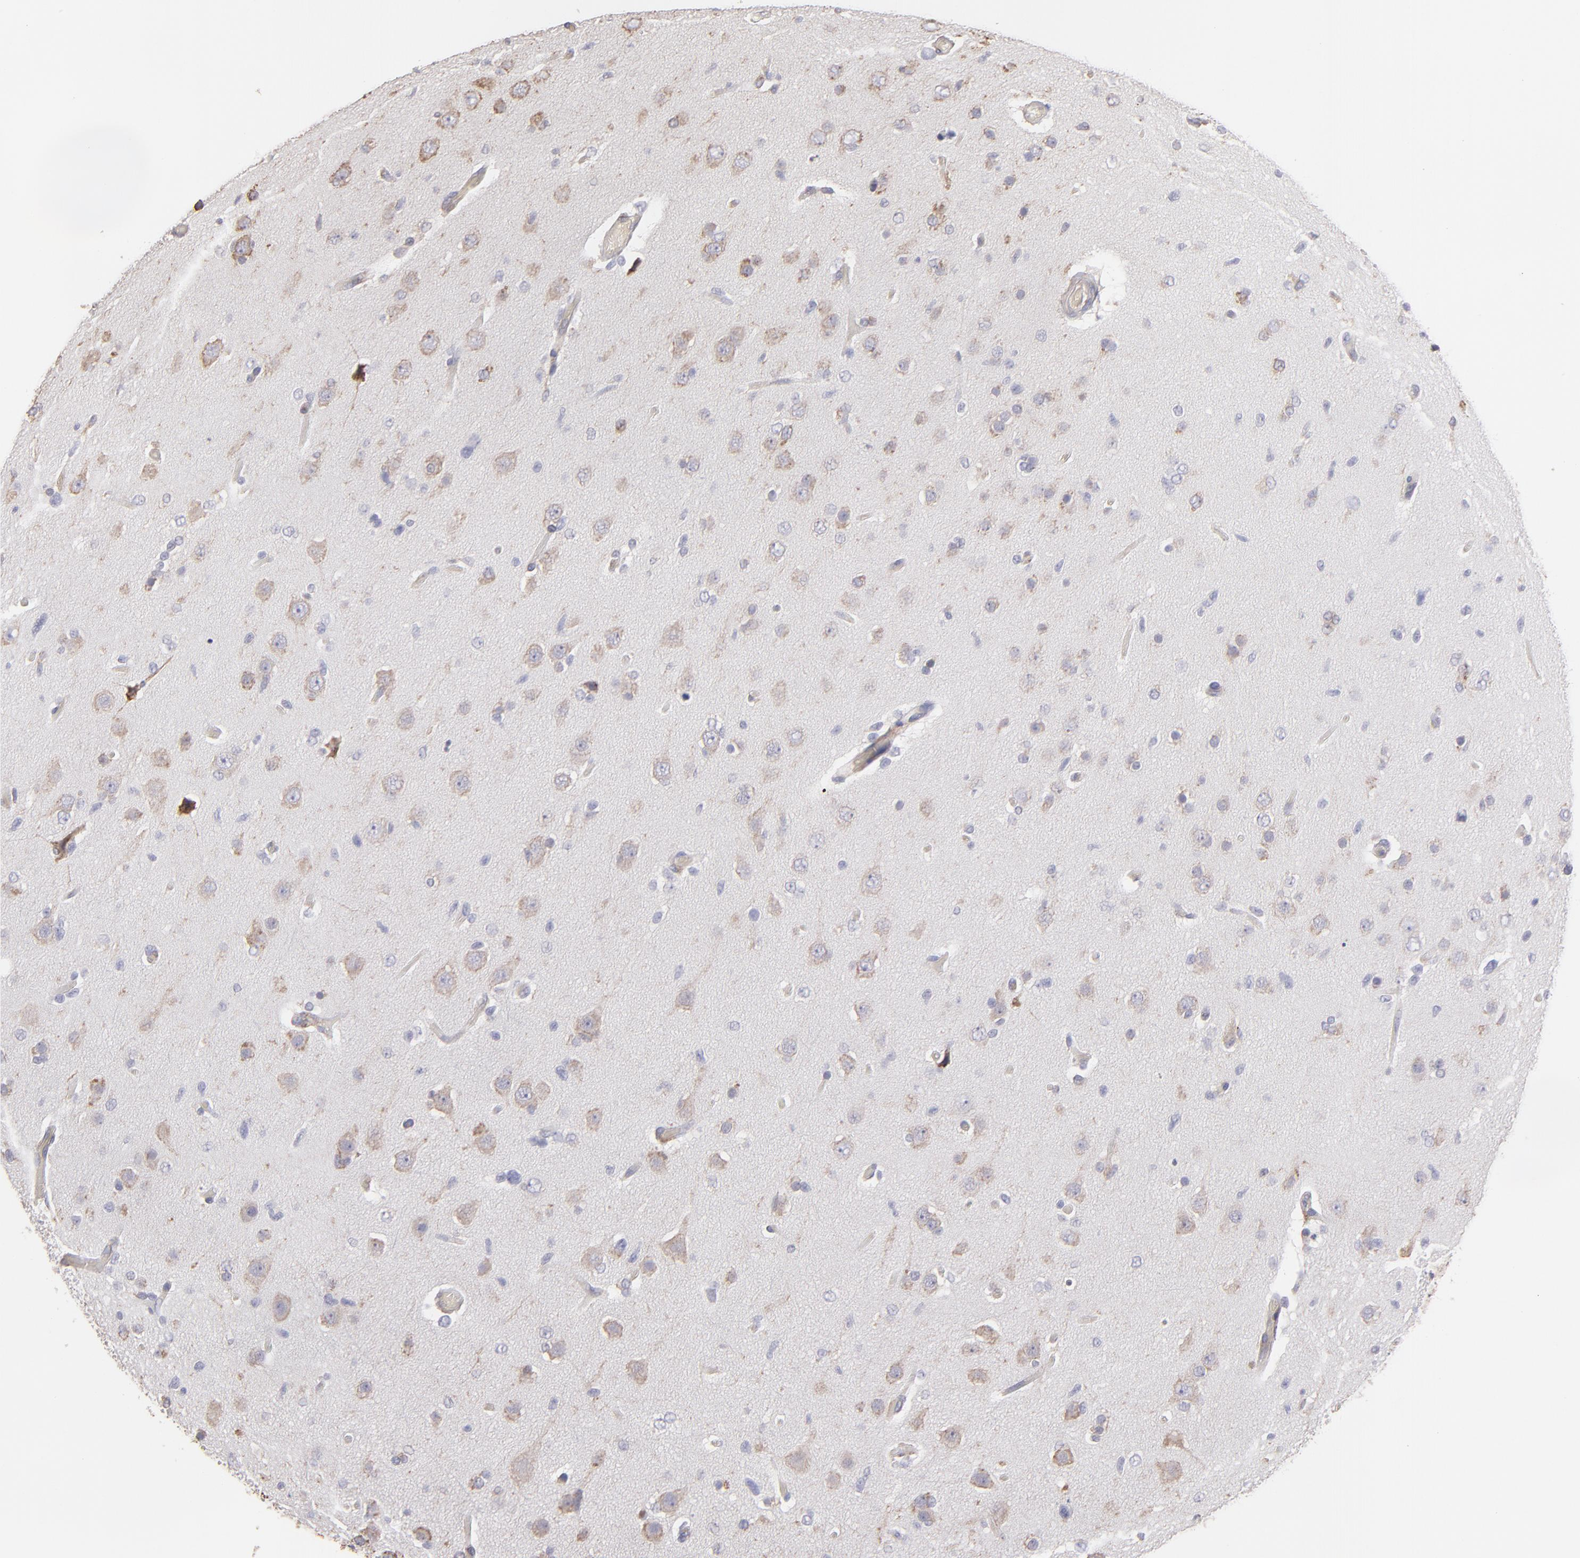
{"staining": {"intensity": "weak", "quantity": "<25%", "location": "cytoplasmic/membranous"}, "tissue": "glioma", "cell_type": "Tumor cells", "image_type": "cancer", "snomed": [{"axis": "morphology", "description": "Glioma, malignant, High grade"}, {"axis": "topography", "description": "Brain"}], "caption": "Tumor cells show no significant staining in malignant glioma (high-grade). The staining was performed using DAB to visualize the protein expression in brown, while the nuclei were stained in blue with hematoxylin (Magnification: 20x).", "gene": "CALR", "patient": {"sex": "male", "age": 33}}